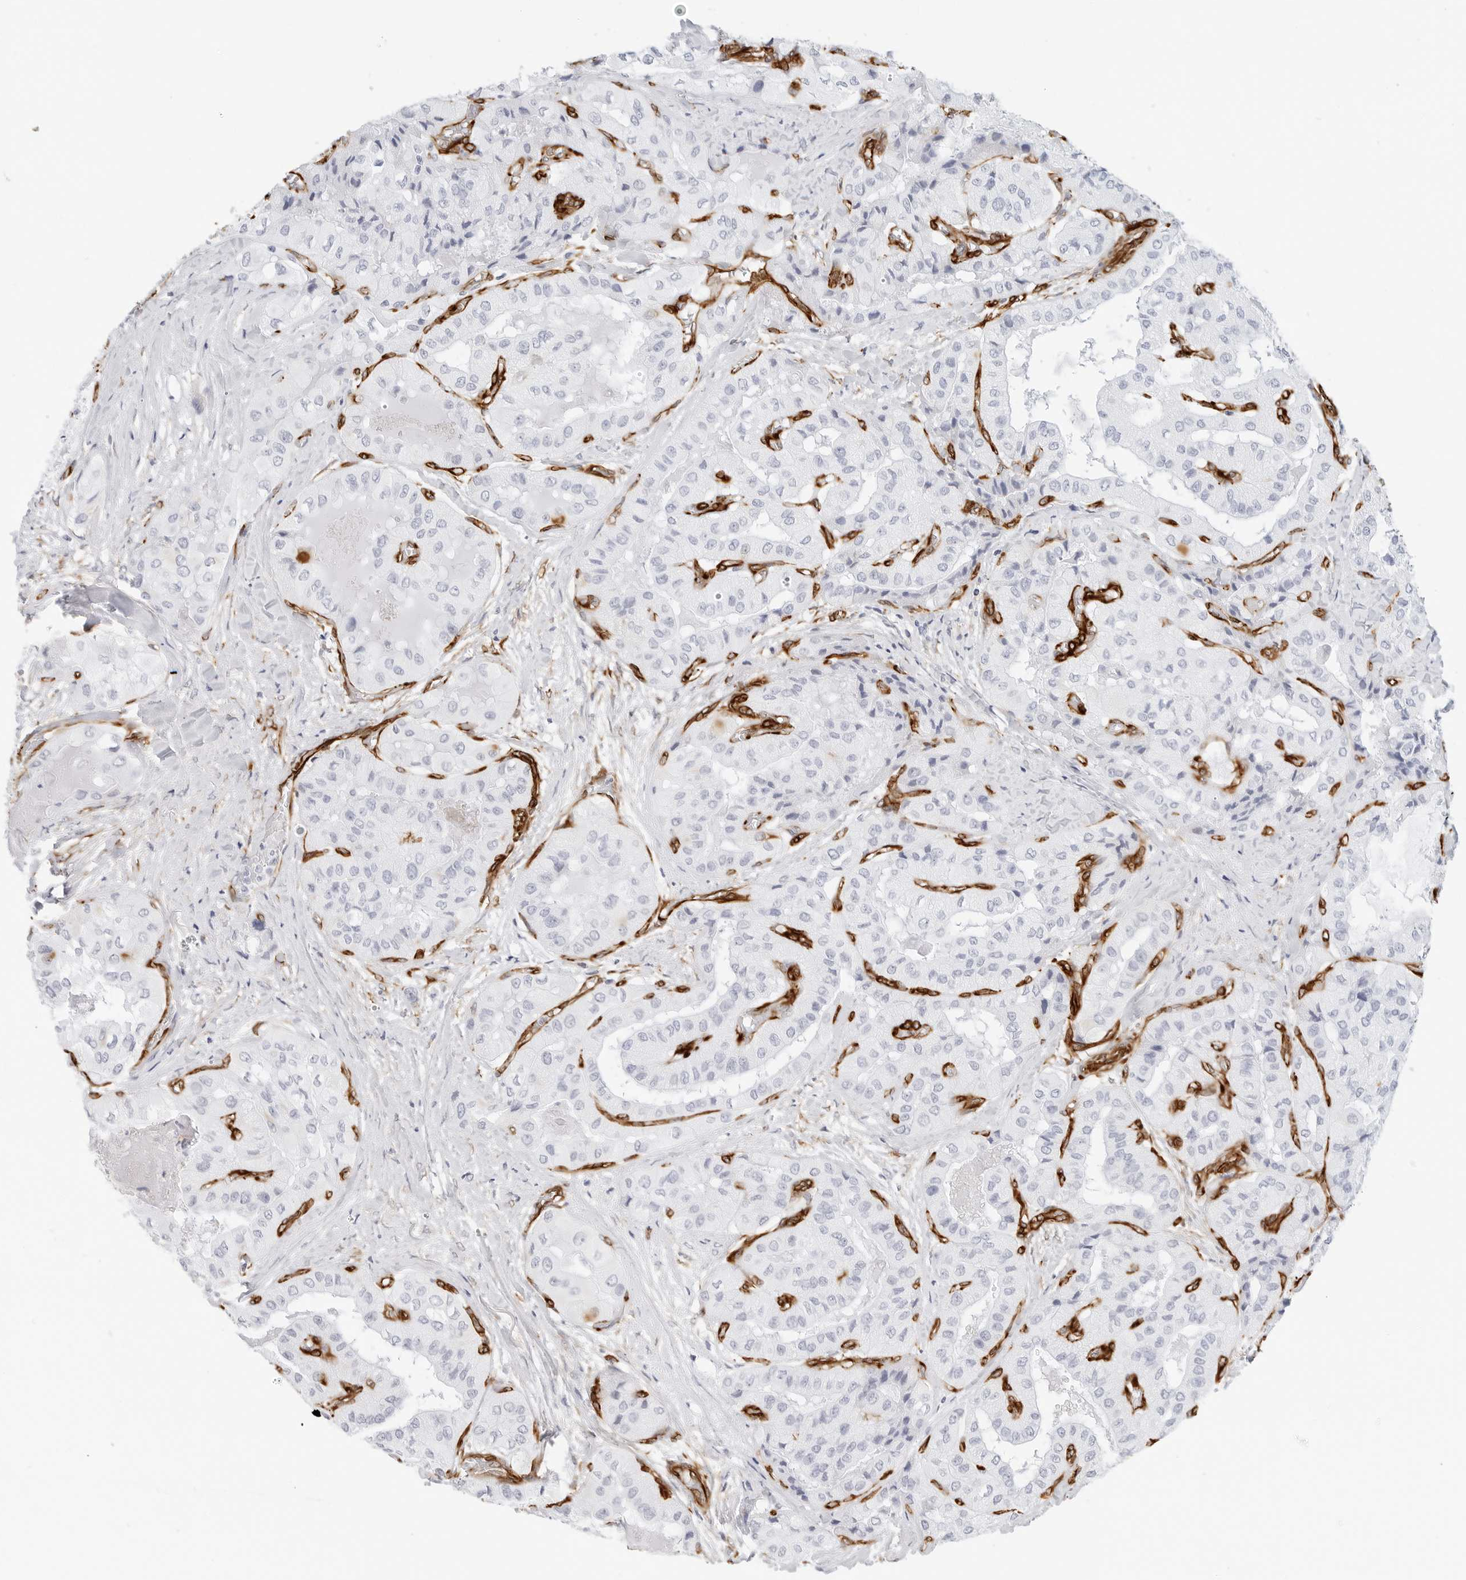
{"staining": {"intensity": "negative", "quantity": "none", "location": "none"}, "tissue": "thyroid cancer", "cell_type": "Tumor cells", "image_type": "cancer", "snomed": [{"axis": "morphology", "description": "Papillary adenocarcinoma, NOS"}, {"axis": "topography", "description": "Thyroid gland"}], "caption": "IHC photomicrograph of neoplastic tissue: human thyroid cancer (papillary adenocarcinoma) stained with DAB shows no significant protein positivity in tumor cells.", "gene": "NES", "patient": {"sex": "female", "age": 59}}